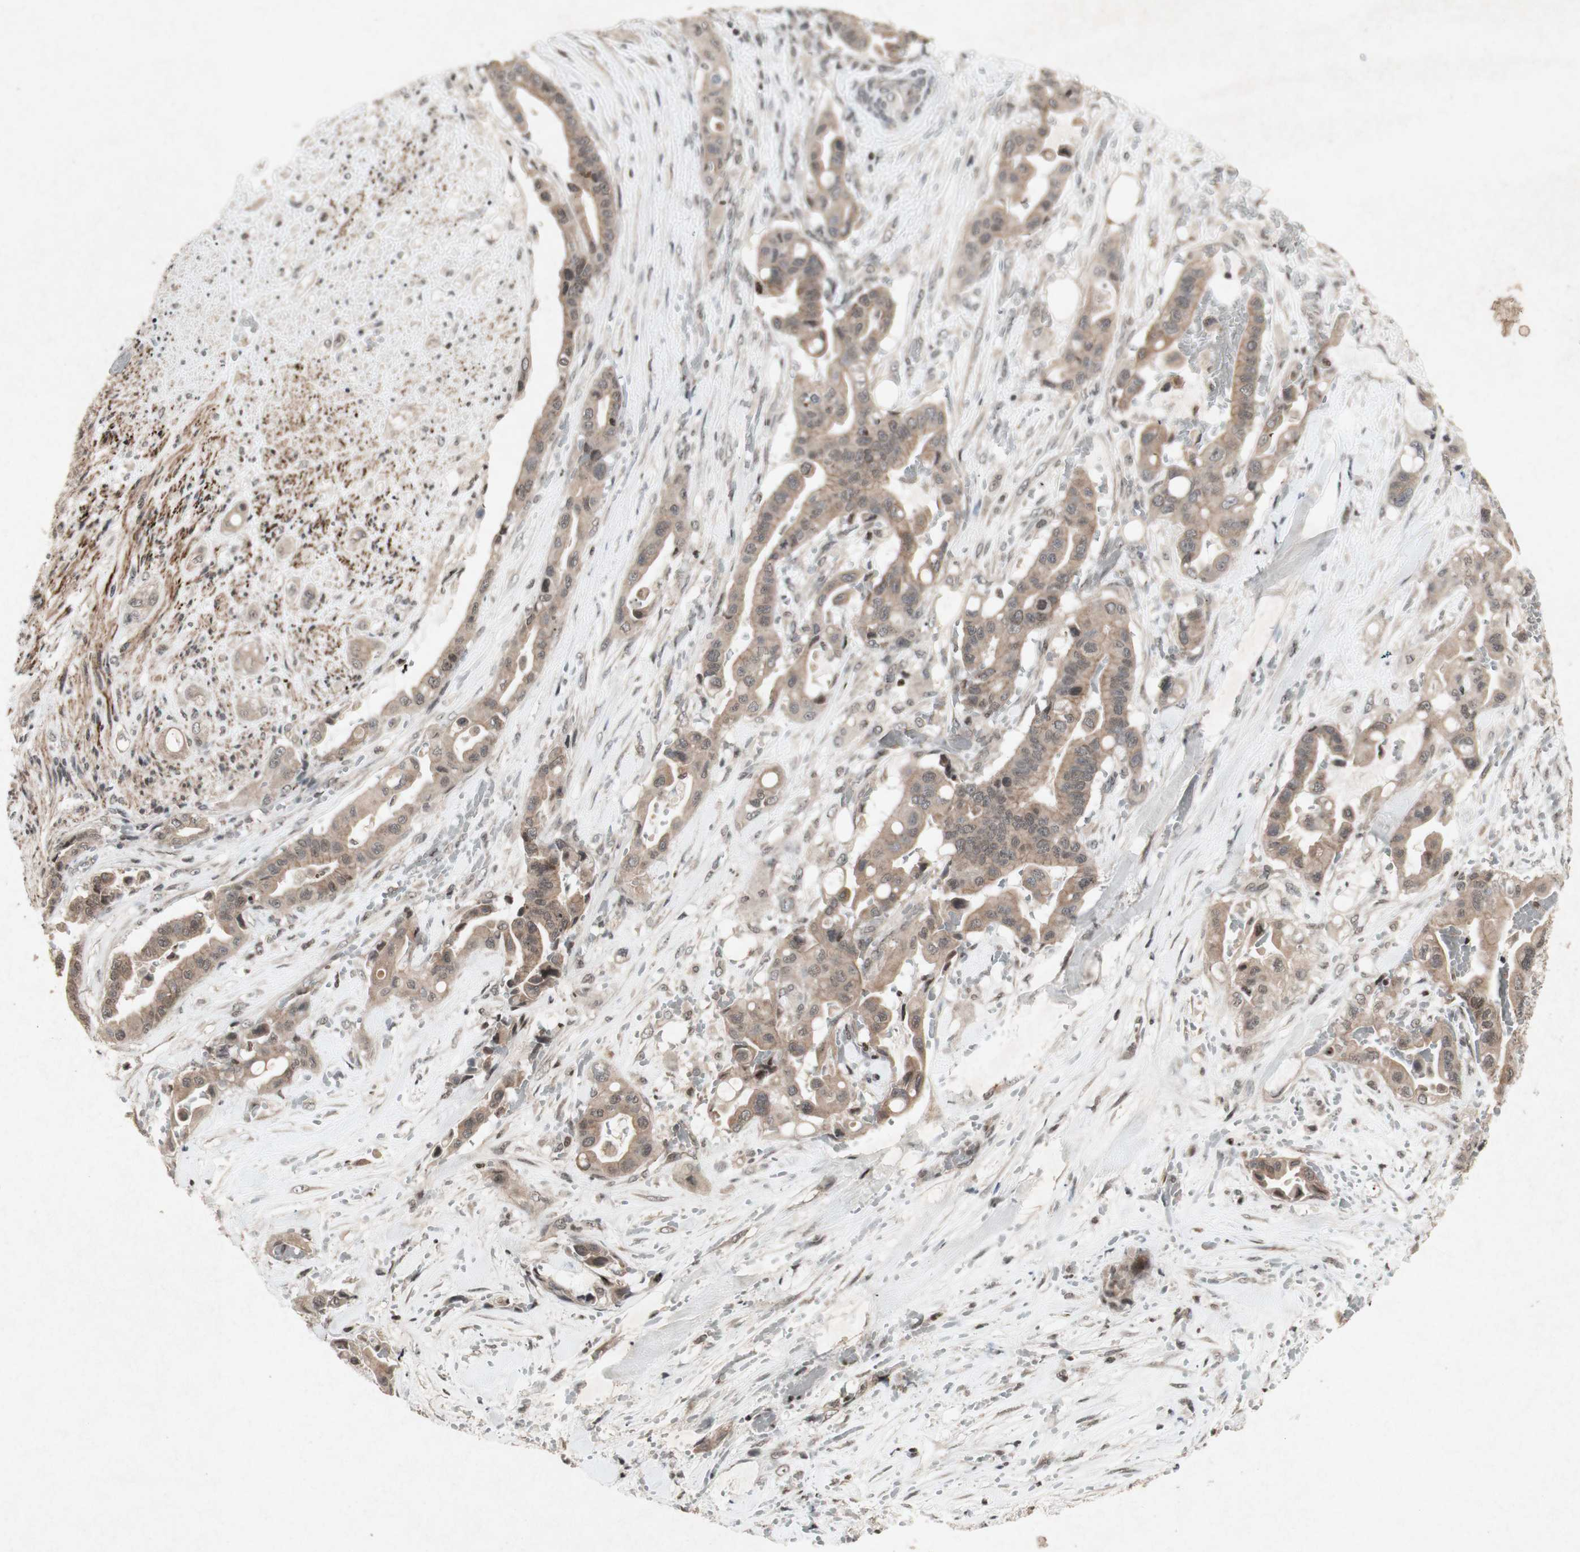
{"staining": {"intensity": "weak", "quantity": ">75%", "location": "cytoplasmic/membranous"}, "tissue": "liver cancer", "cell_type": "Tumor cells", "image_type": "cancer", "snomed": [{"axis": "morphology", "description": "Cholangiocarcinoma"}, {"axis": "topography", "description": "Liver"}], "caption": "The histopathology image demonstrates immunohistochemical staining of liver cancer. There is weak cytoplasmic/membranous positivity is identified in about >75% of tumor cells. (IHC, brightfield microscopy, high magnification).", "gene": "PLXNA1", "patient": {"sex": "female", "age": 61}}